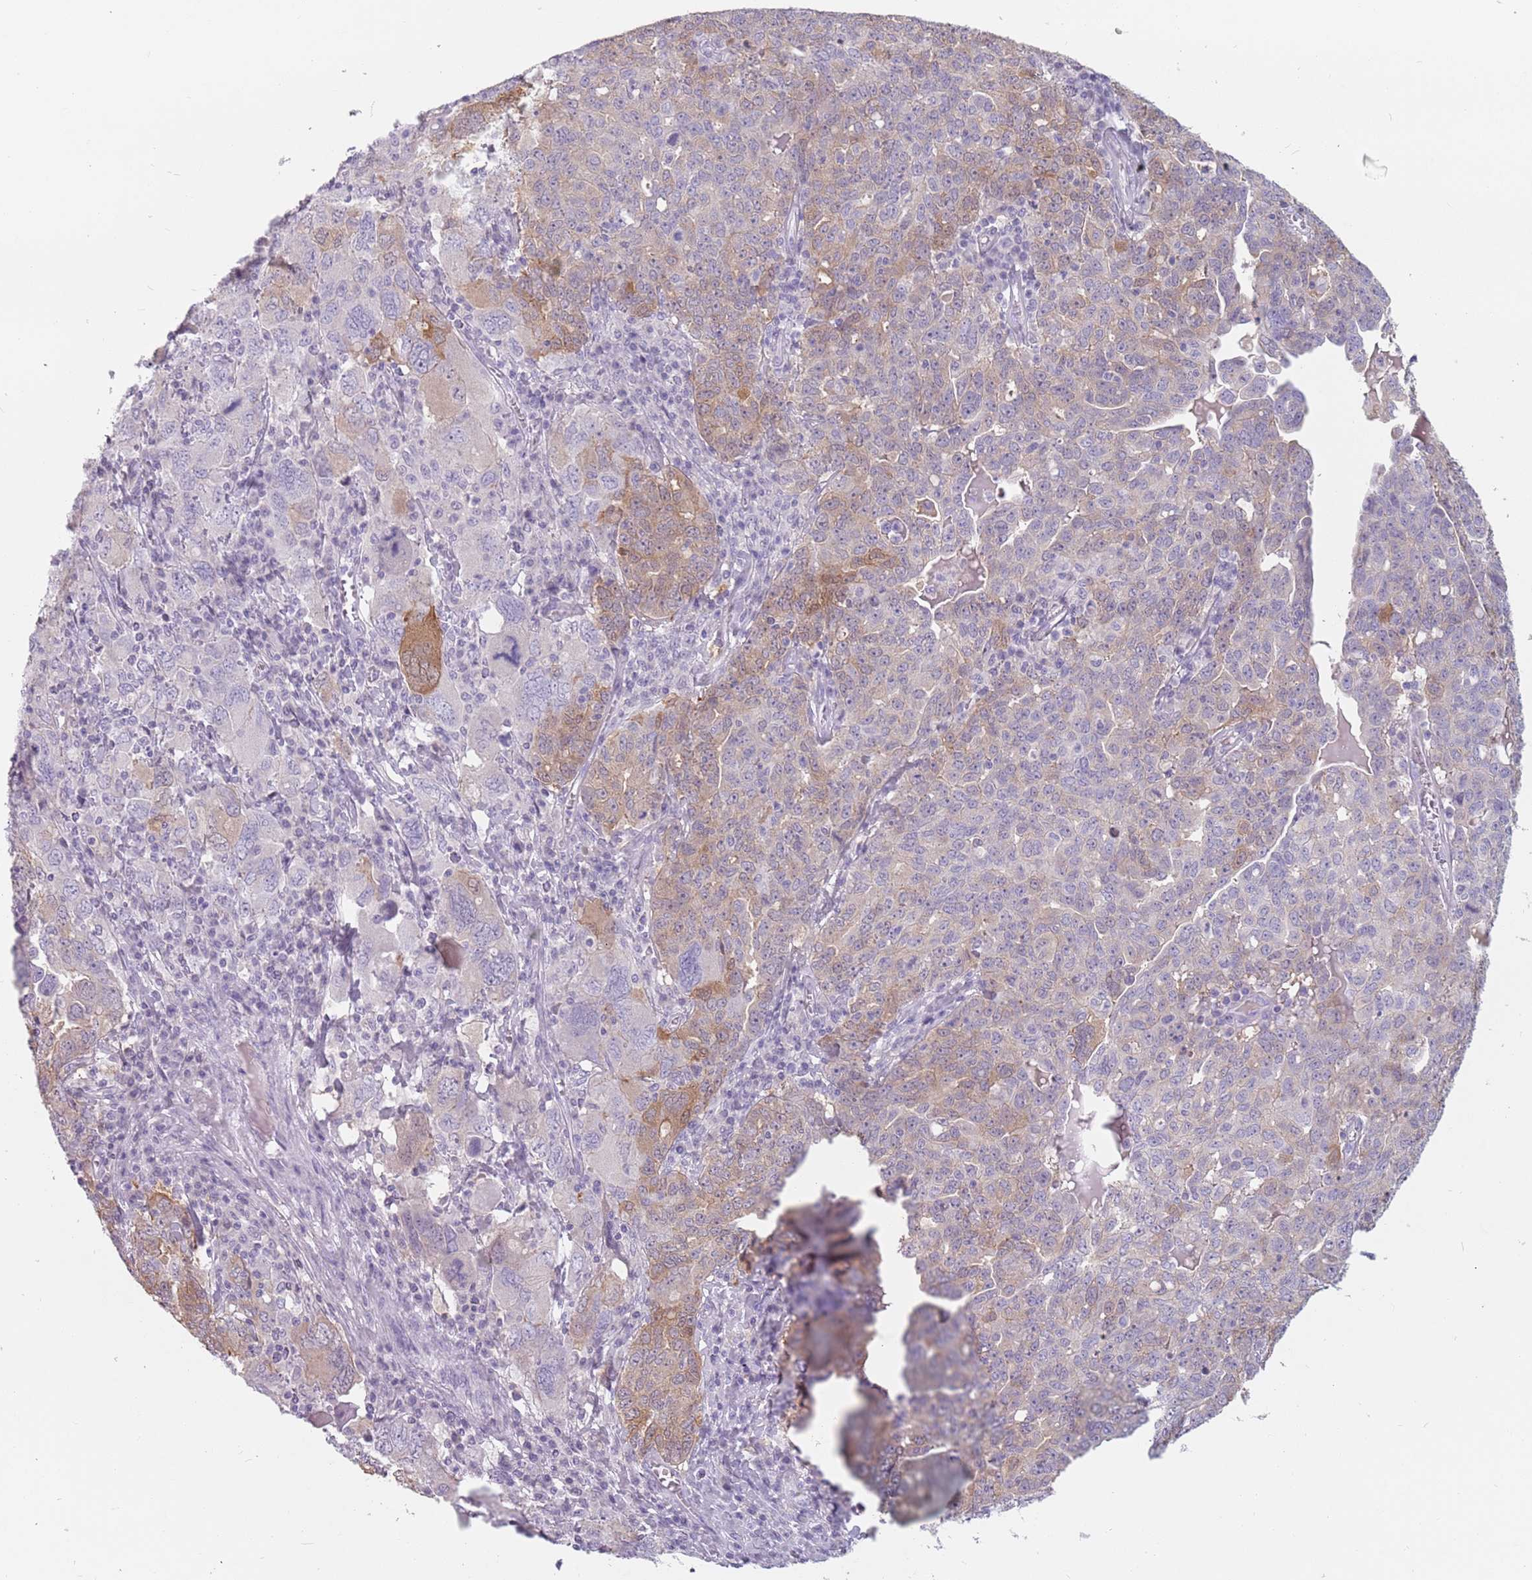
{"staining": {"intensity": "moderate", "quantity": "<25%", "location": "cytoplasmic/membranous"}, "tissue": "ovarian cancer", "cell_type": "Tumor cells", "image_type": "cancer", "snomed": [{"axis": "morphology", "description": "Carcinoma, endometroid"}, {"axis": "topography", "description": "Ovary"}], "caption": "Brown immunohistochemical staining in ovarian cancer (endometroid carcinoma) reveals moderate cytoplasmic/membranous staining in approximately <25% of tumor cells. The protein of interest is shown in brown color, while the nuclei are stained blue.", "gene": "CEP19", "patient": {"sex": "female", "age": 62}}